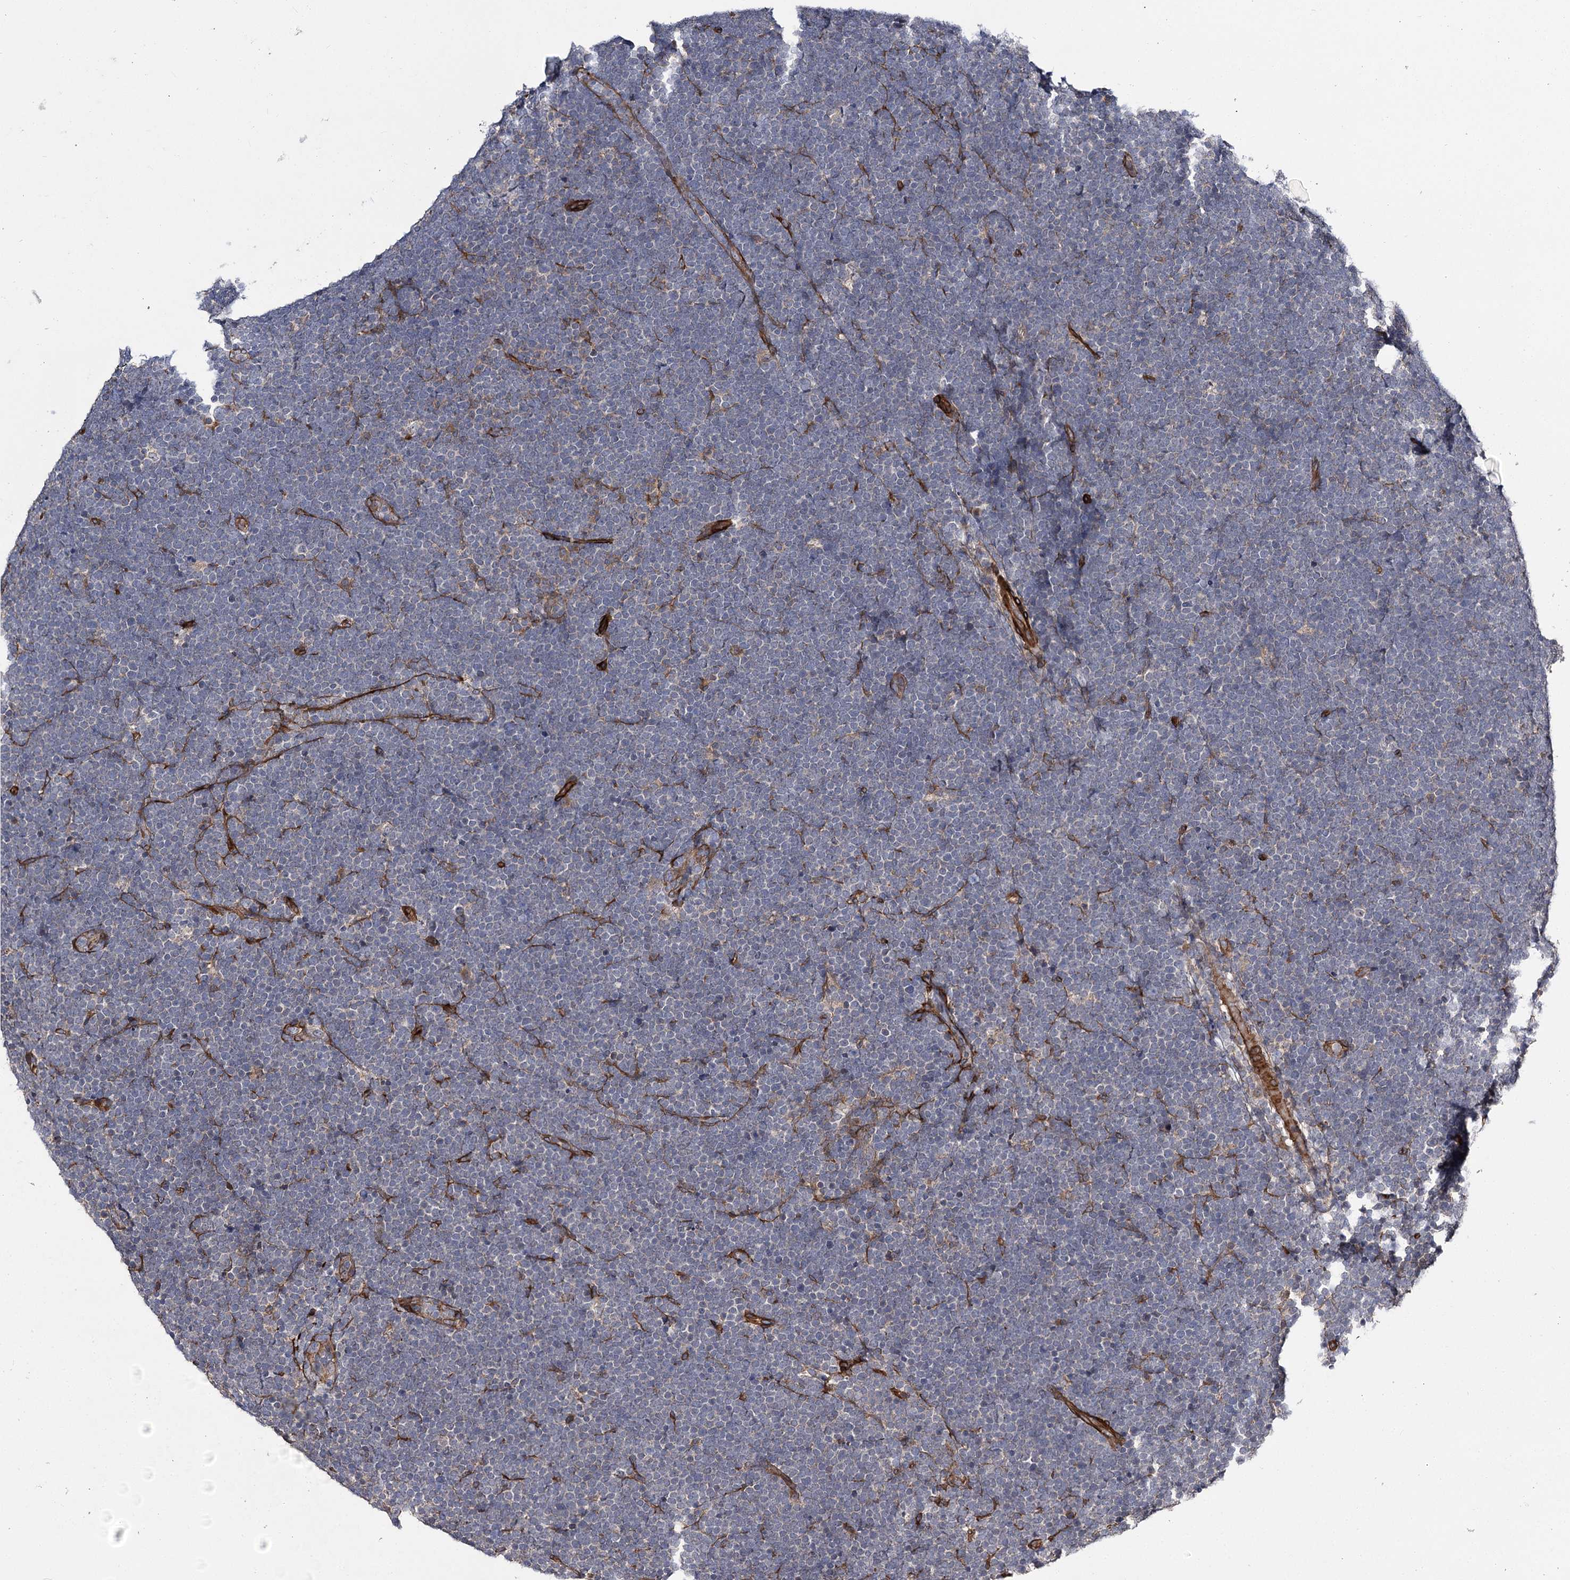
{"staining": {"intensity": "negative", "quantity": "none", "location": "none"}, "tissue": "lymphoma", "cell_type": "Tumor cells", "image_type": "cancer", "snomed": [{"axis": "morphology", "description": "Malignant lymphoma, non-Hodgkin's type, High grade"}, {"axis": "topography", "description": "Lymph node"}], "caption": "The immunohistochemistry image has no significant positivity in tumor cells of lymphoma tissue.", "gene": "MYO1C", "patient": {"sex": "male", "age": 13}}